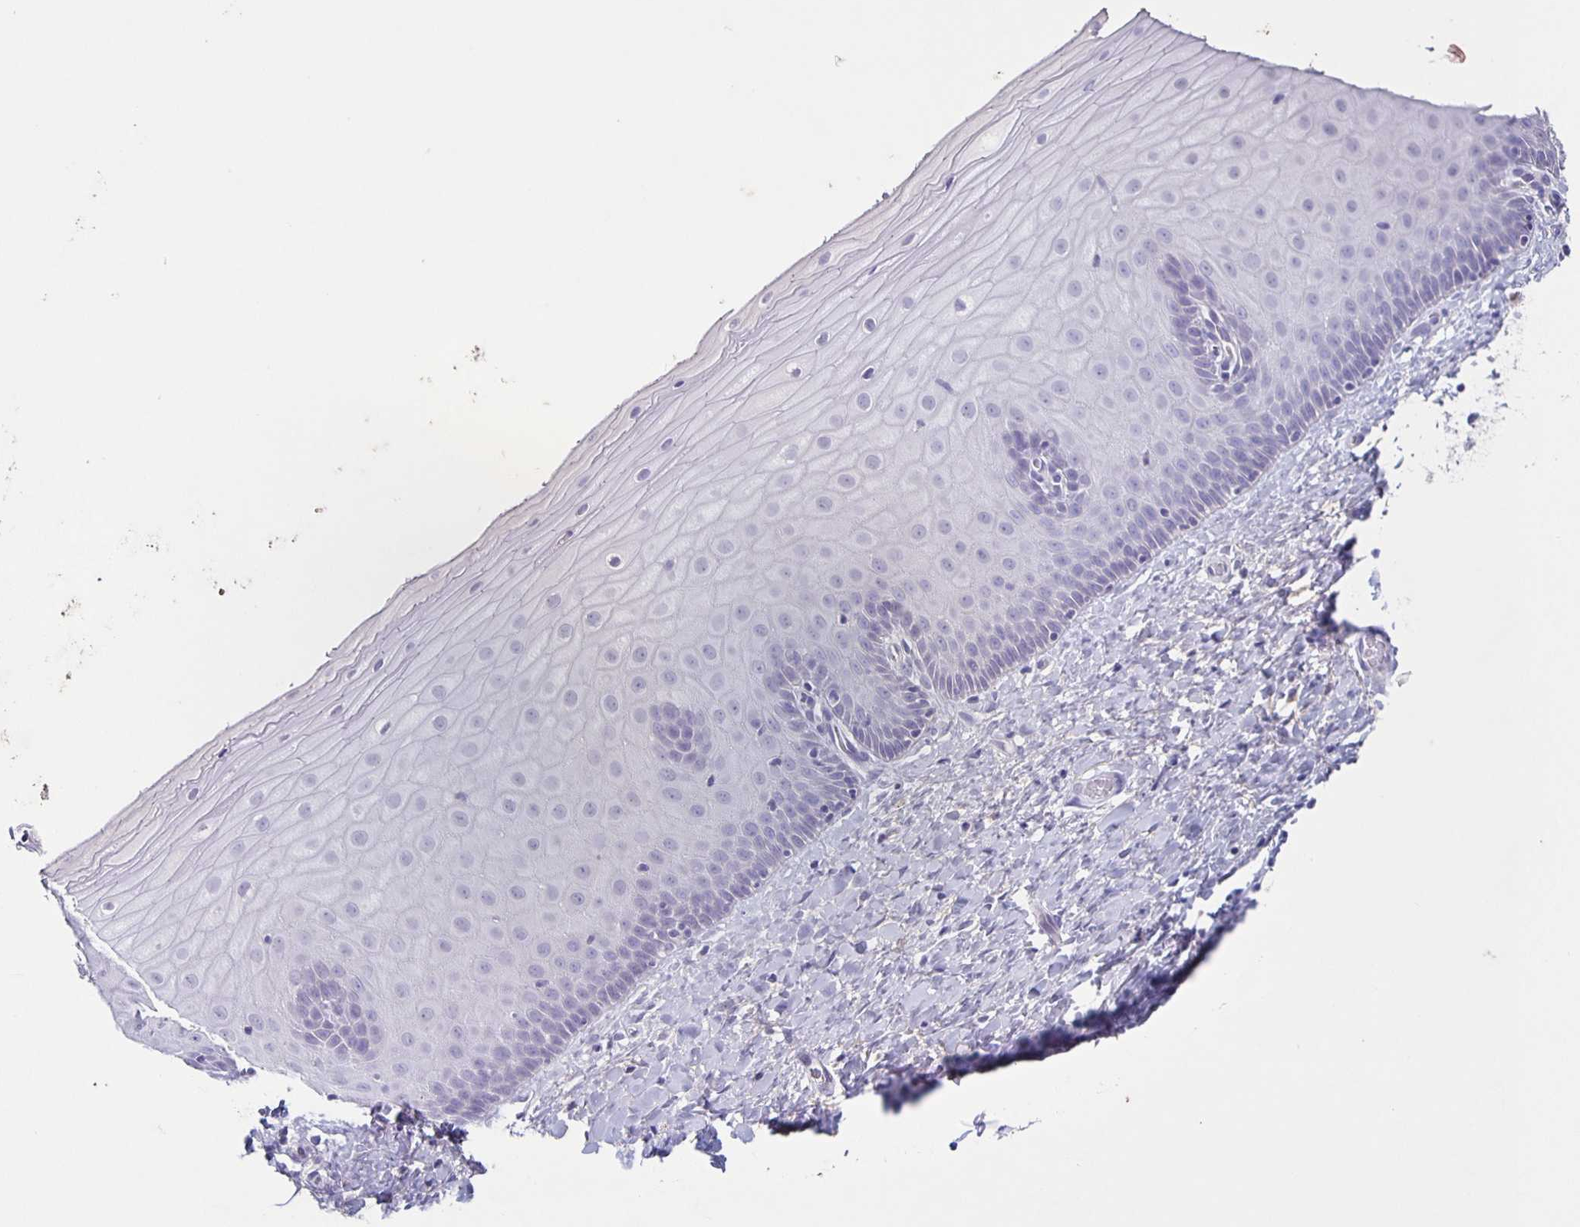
{"staining": {"intensity": "negative", "quantity": "none", "location": "none"}, "tissue": "cervix", "cell_type": "Glandular cells", "image_type": "normal", "snomed": [{"axis": "morphology", "description": "Normal tissue, NOS"}, {"axis": "topography", "description": "Cervix"}], "caption": "Normal cervix was stained to show a protein in brown. There is no significant staining in glandular cells.", "gene": "CARNS1", "patient": {"sex": "female", "age": 37}}